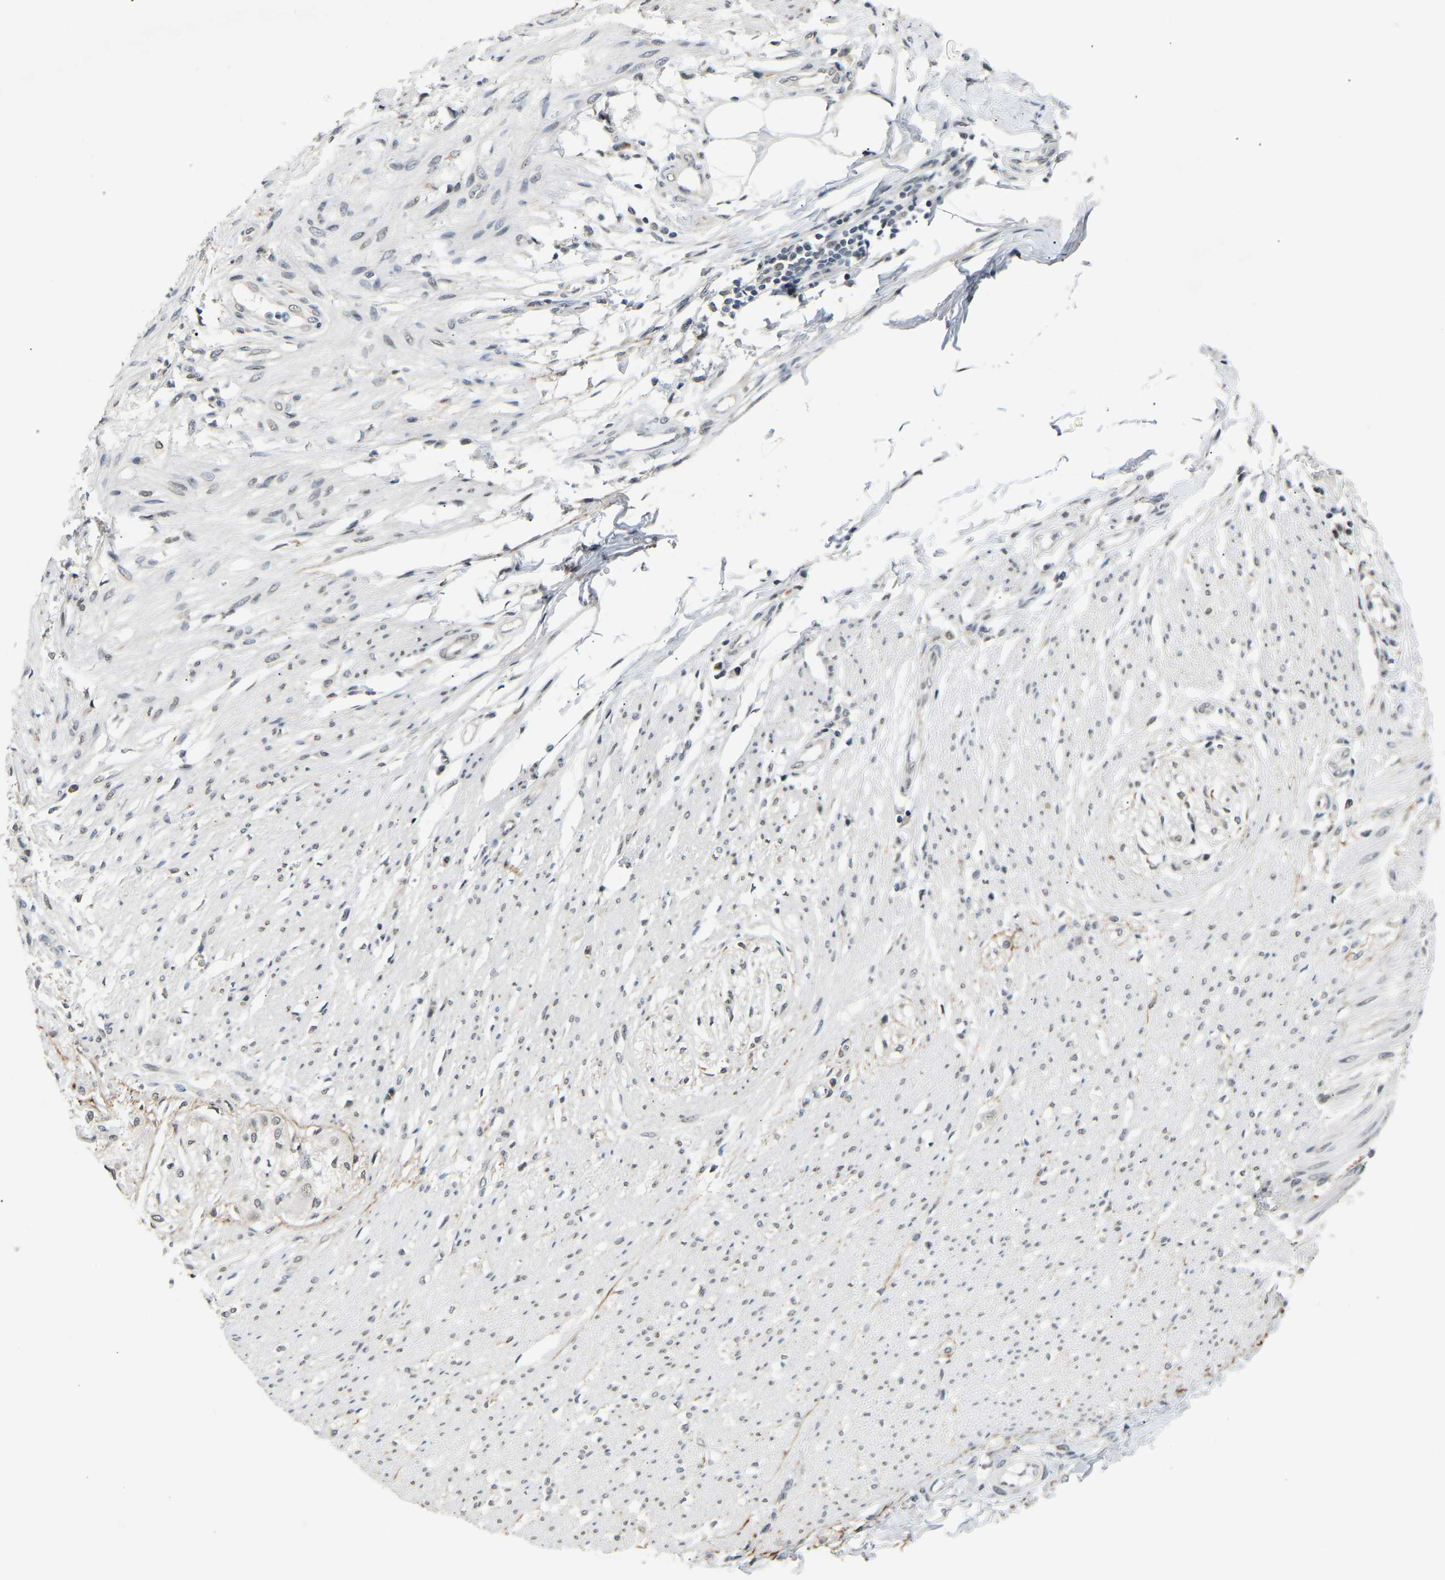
{"staining": {"intensity": "negative", "quantity": "none", "location": "none"}, "tissue": "smooth muscle", "cell_type": "Smooth muscle cells", "image_type": "normal", "snomed": [{"axis": "morphology", "description": "Normal tissue, NOS"}, {"axis": "morphology", "description": "Adenocarcinoma, NOS"}, {"axis": "topography", "description": "Colon"}, {"axis": "topography", "description": "Peripheral nerve tissue"}], "caption": "Immunohistochemistry (IHC) of normal smooth muscle exhibits no expression in smooth muscle cells.", "gene": "RBM15", "patient": {"sex": "male", "age": 14}}